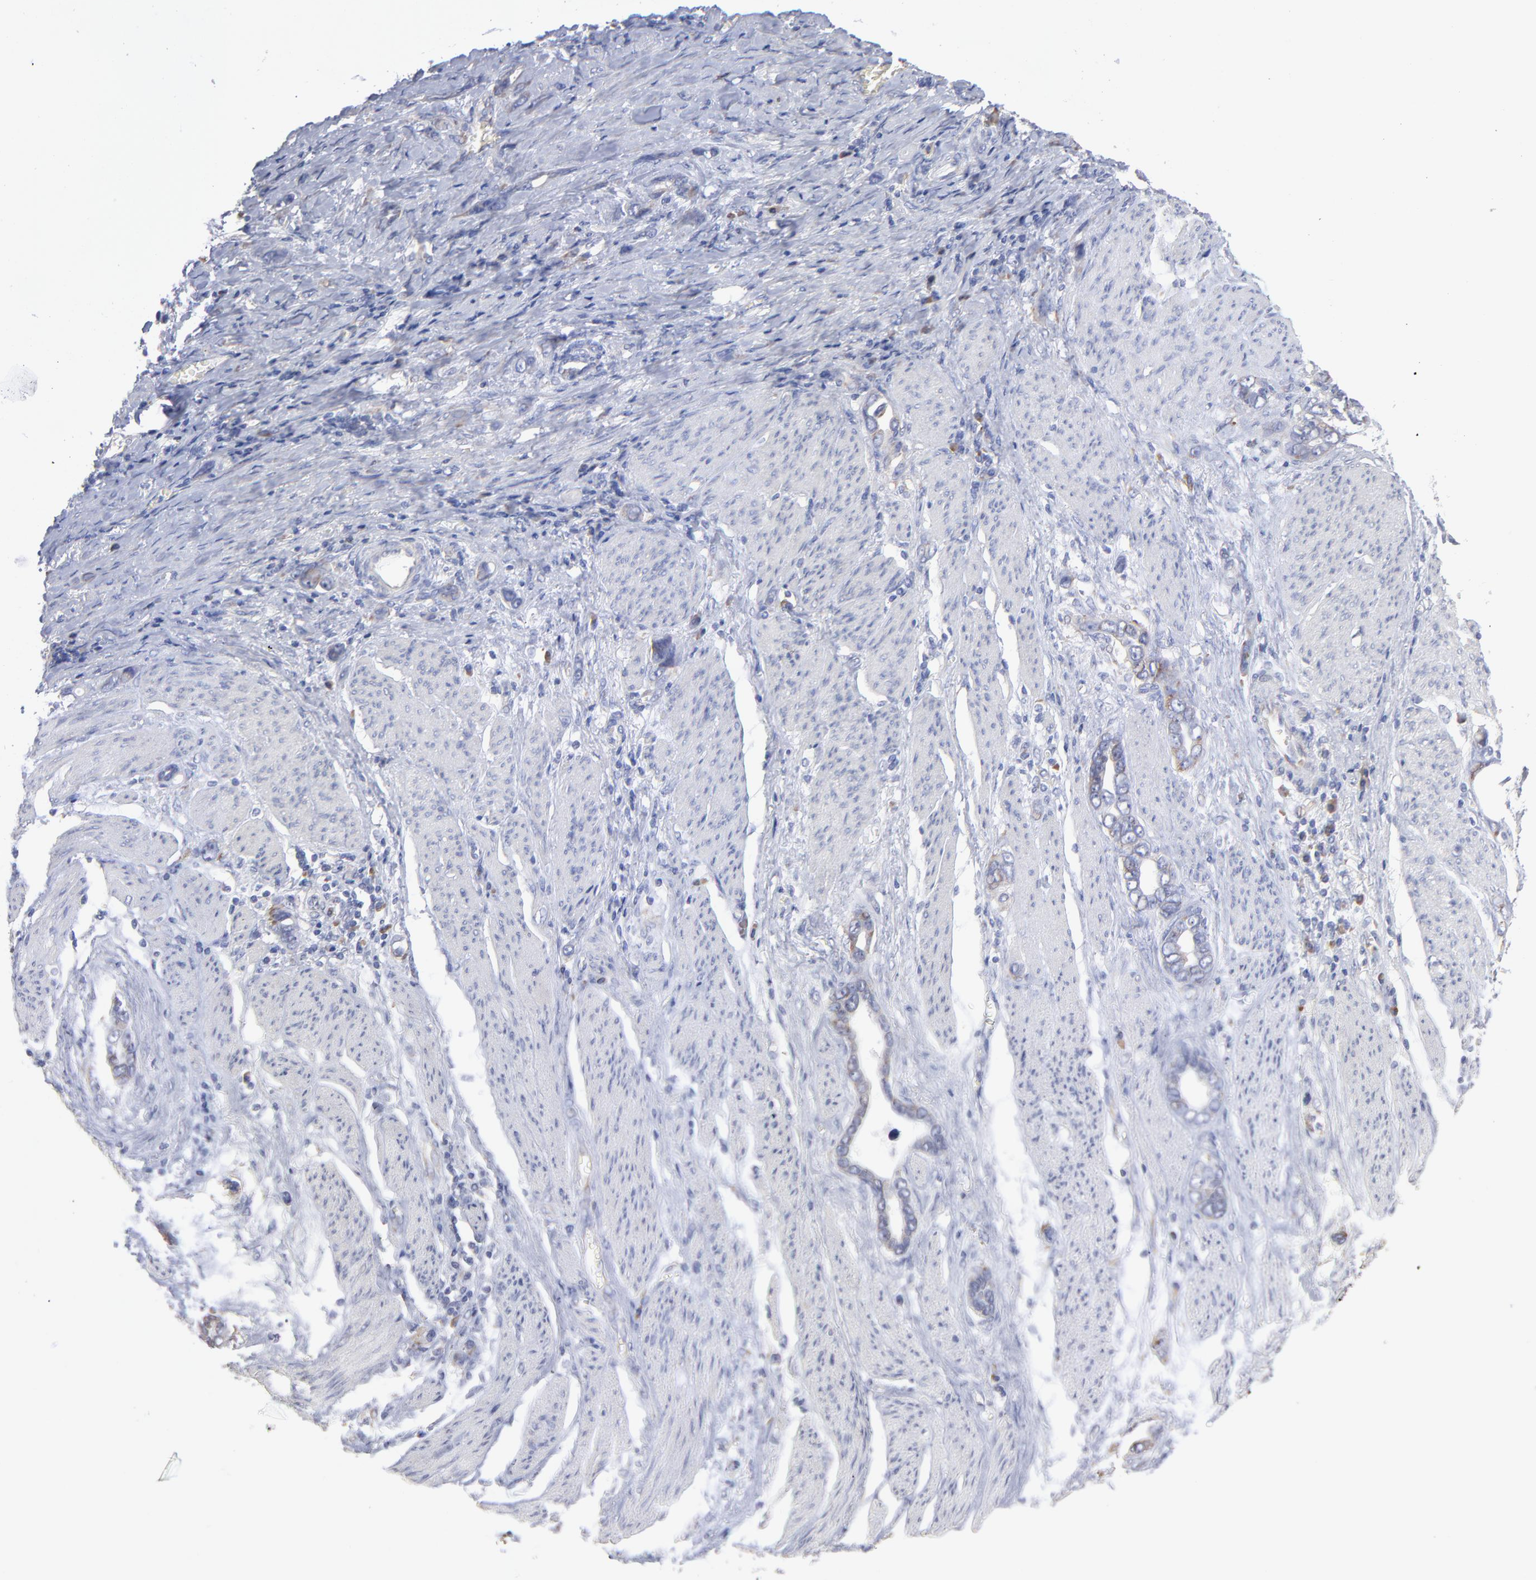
{"staining": {"intensity": "weak", "quantity": "<25%", "location": "cytoplasmic/membranous"}, "tissue": "stomach cancer", "cell_type": "Tumor cells", "image_type": "cancer", "snomed": [{"axis": "morphology", "description": "Adenocarcinoma, NOS"}, {"axis": "topography", "description": "Stomach"}], "caption": "An IHC histopathology image of stomach adenocarcinoma is shown. There is no staining in tumor cells of stomach adenocarcinoma.", "gene": "RPL3", "patient": {"sex": "male", "age": 78}}